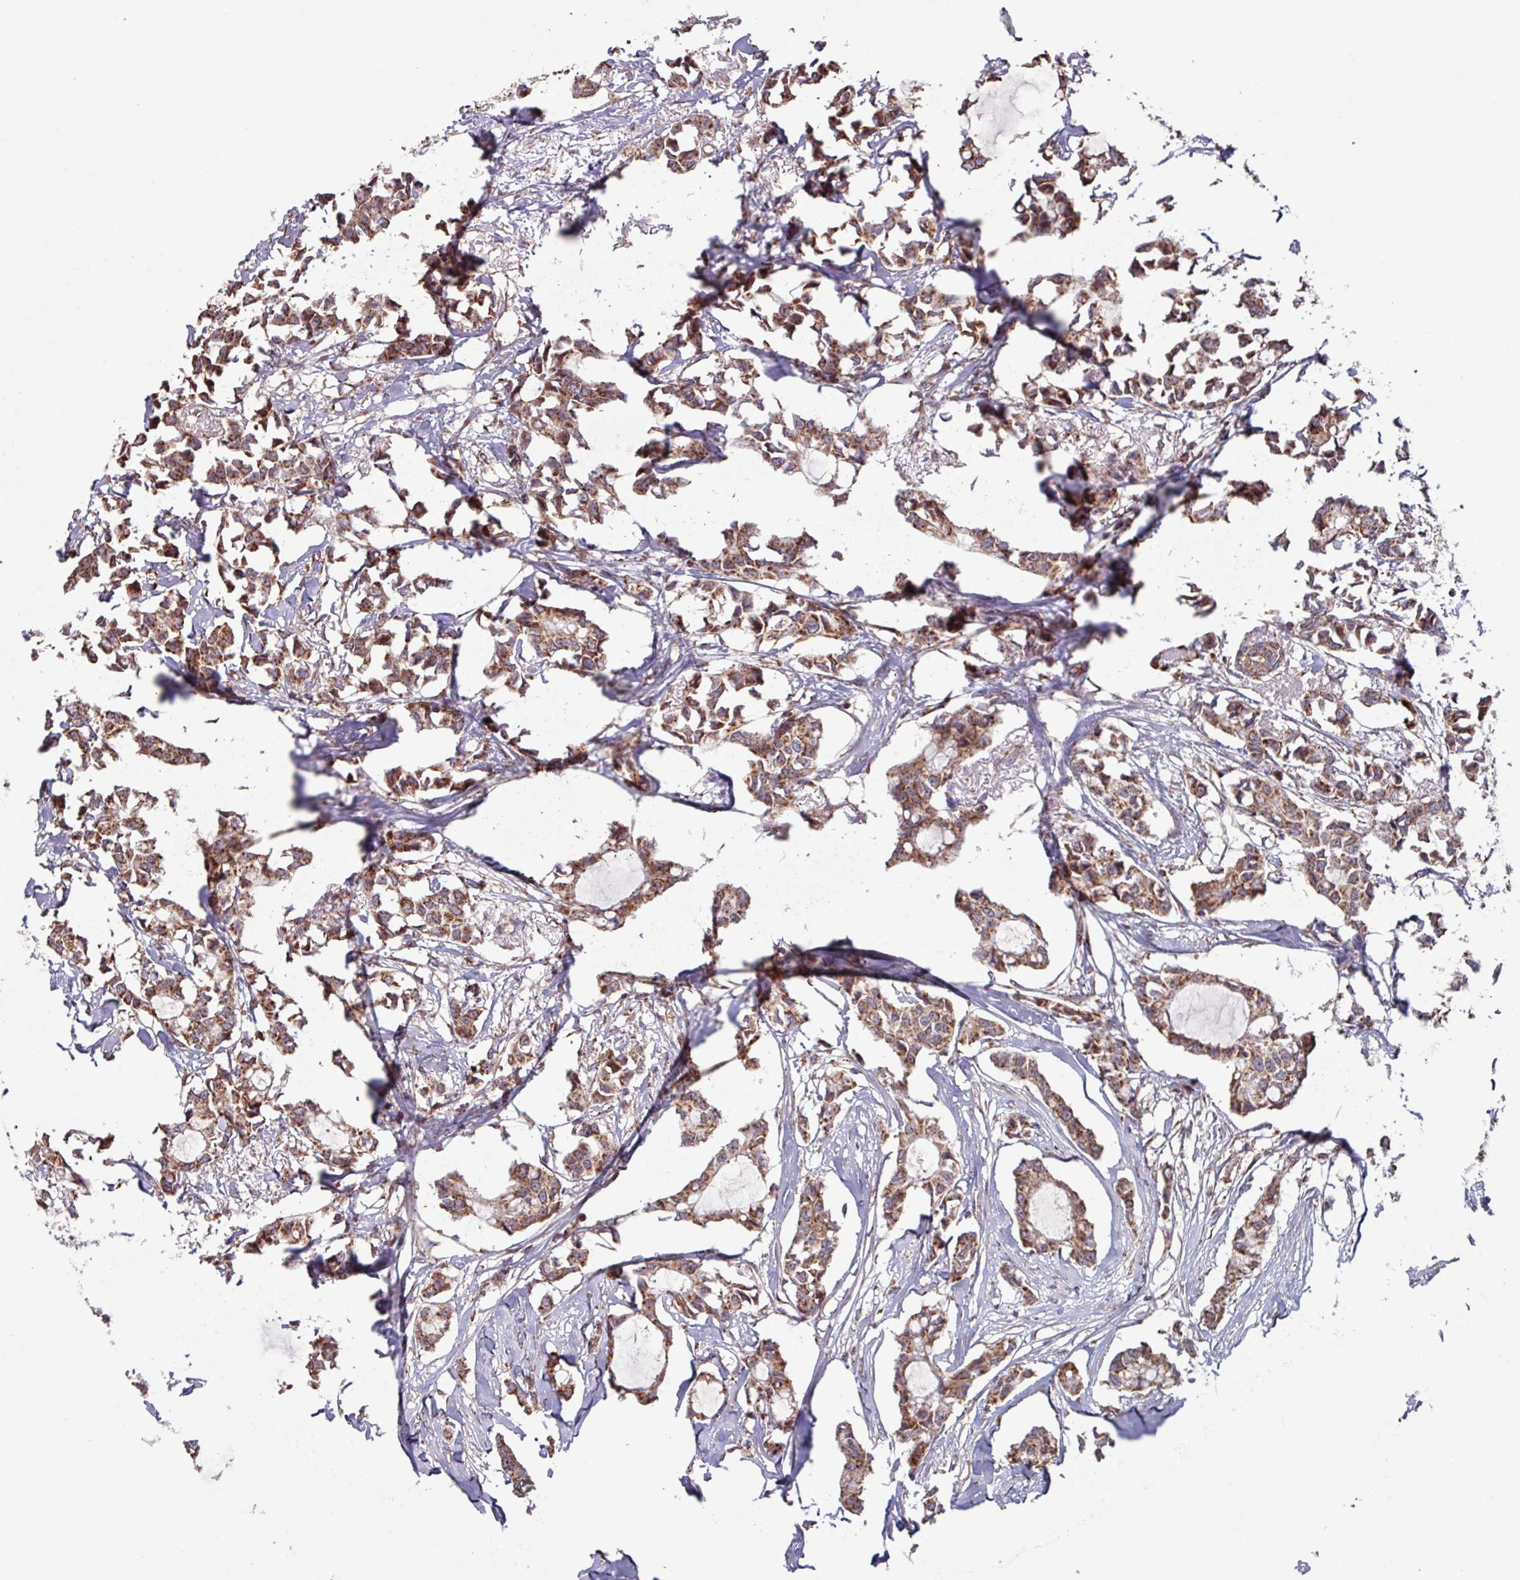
{"staining": {"intensity": "moderate", "quantity": ">75%", "location": "cytoplasmic/membranous"}, "tissue": "breast cancer", "cell_type": "Tumor cells", "image_type": "cancer", "snomed": [{"axis": "morphology", "description": "Duct carcinoma"}, {"axis": "topography", "description": "Breast"}], "caption": "High-power microscopy captured an IHC histopathology image of breast infiltrating ductal carcinoma, revealing moderate cytoplasmic/membranous expression in approximately >75% of tumor cells.", "gene": "COX7C", "patient": {"sex": "female", "age": 73}}